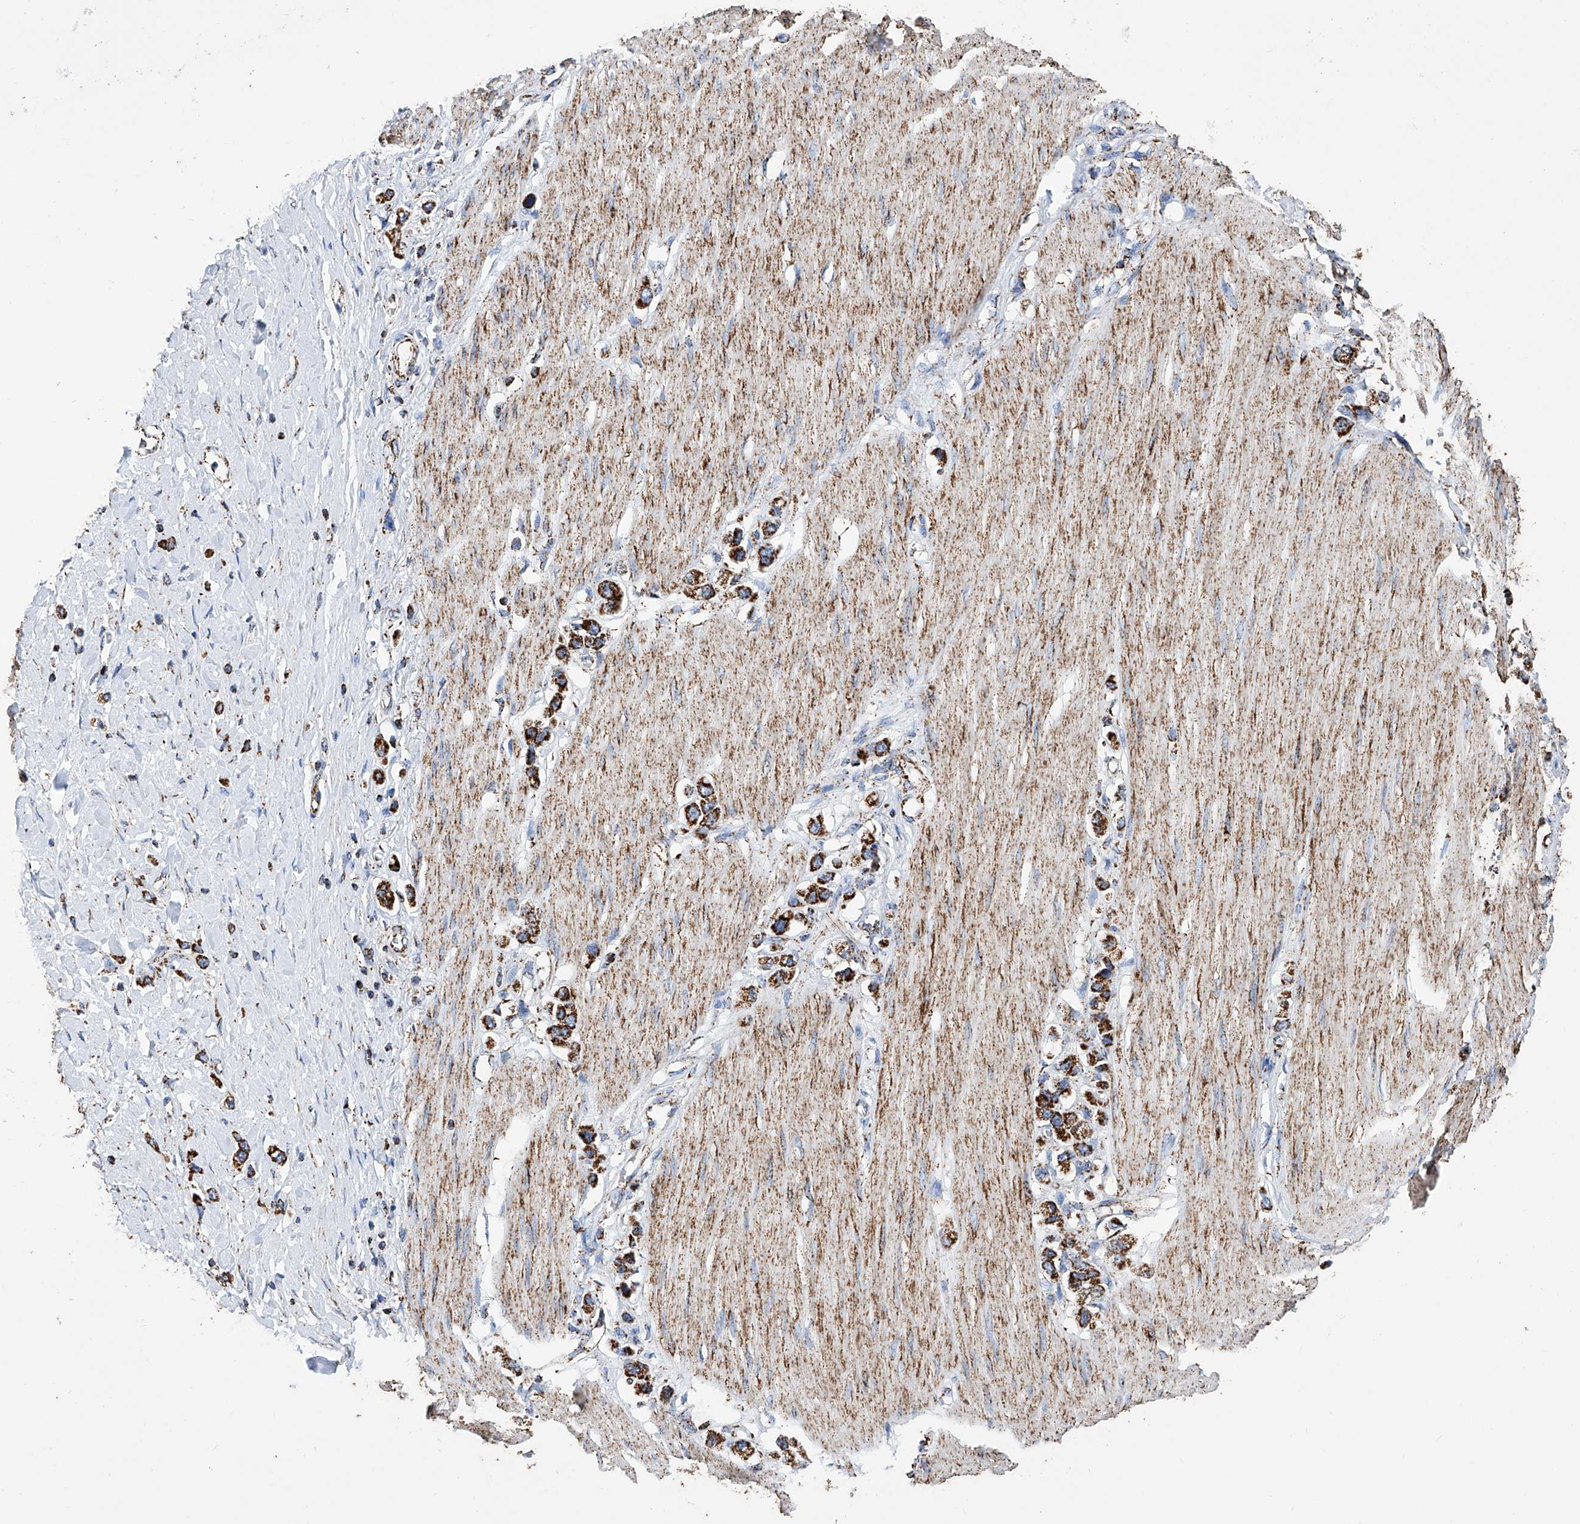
{"staining": {"intensity": "strong", "quantity": ">75%", "location": "cytoplasmic/membranous"}, "tissue": "stomach cancer", "cell_type": "Tumor cells", "image_type": "cancer", "snomed": [{"axis": "morphology", "description": "Adenocarcinoma, NOS"}, {"axis": "topography", "description": "Stomach"}], "caption": "Brown immunohistochemical staining in human stomach cancer displays strong cytoplasmic/membranous staining in approximately >75% of tumor cells.", "gene": "ATP5PF", "patient": {"sex": "female", "age": 65}}